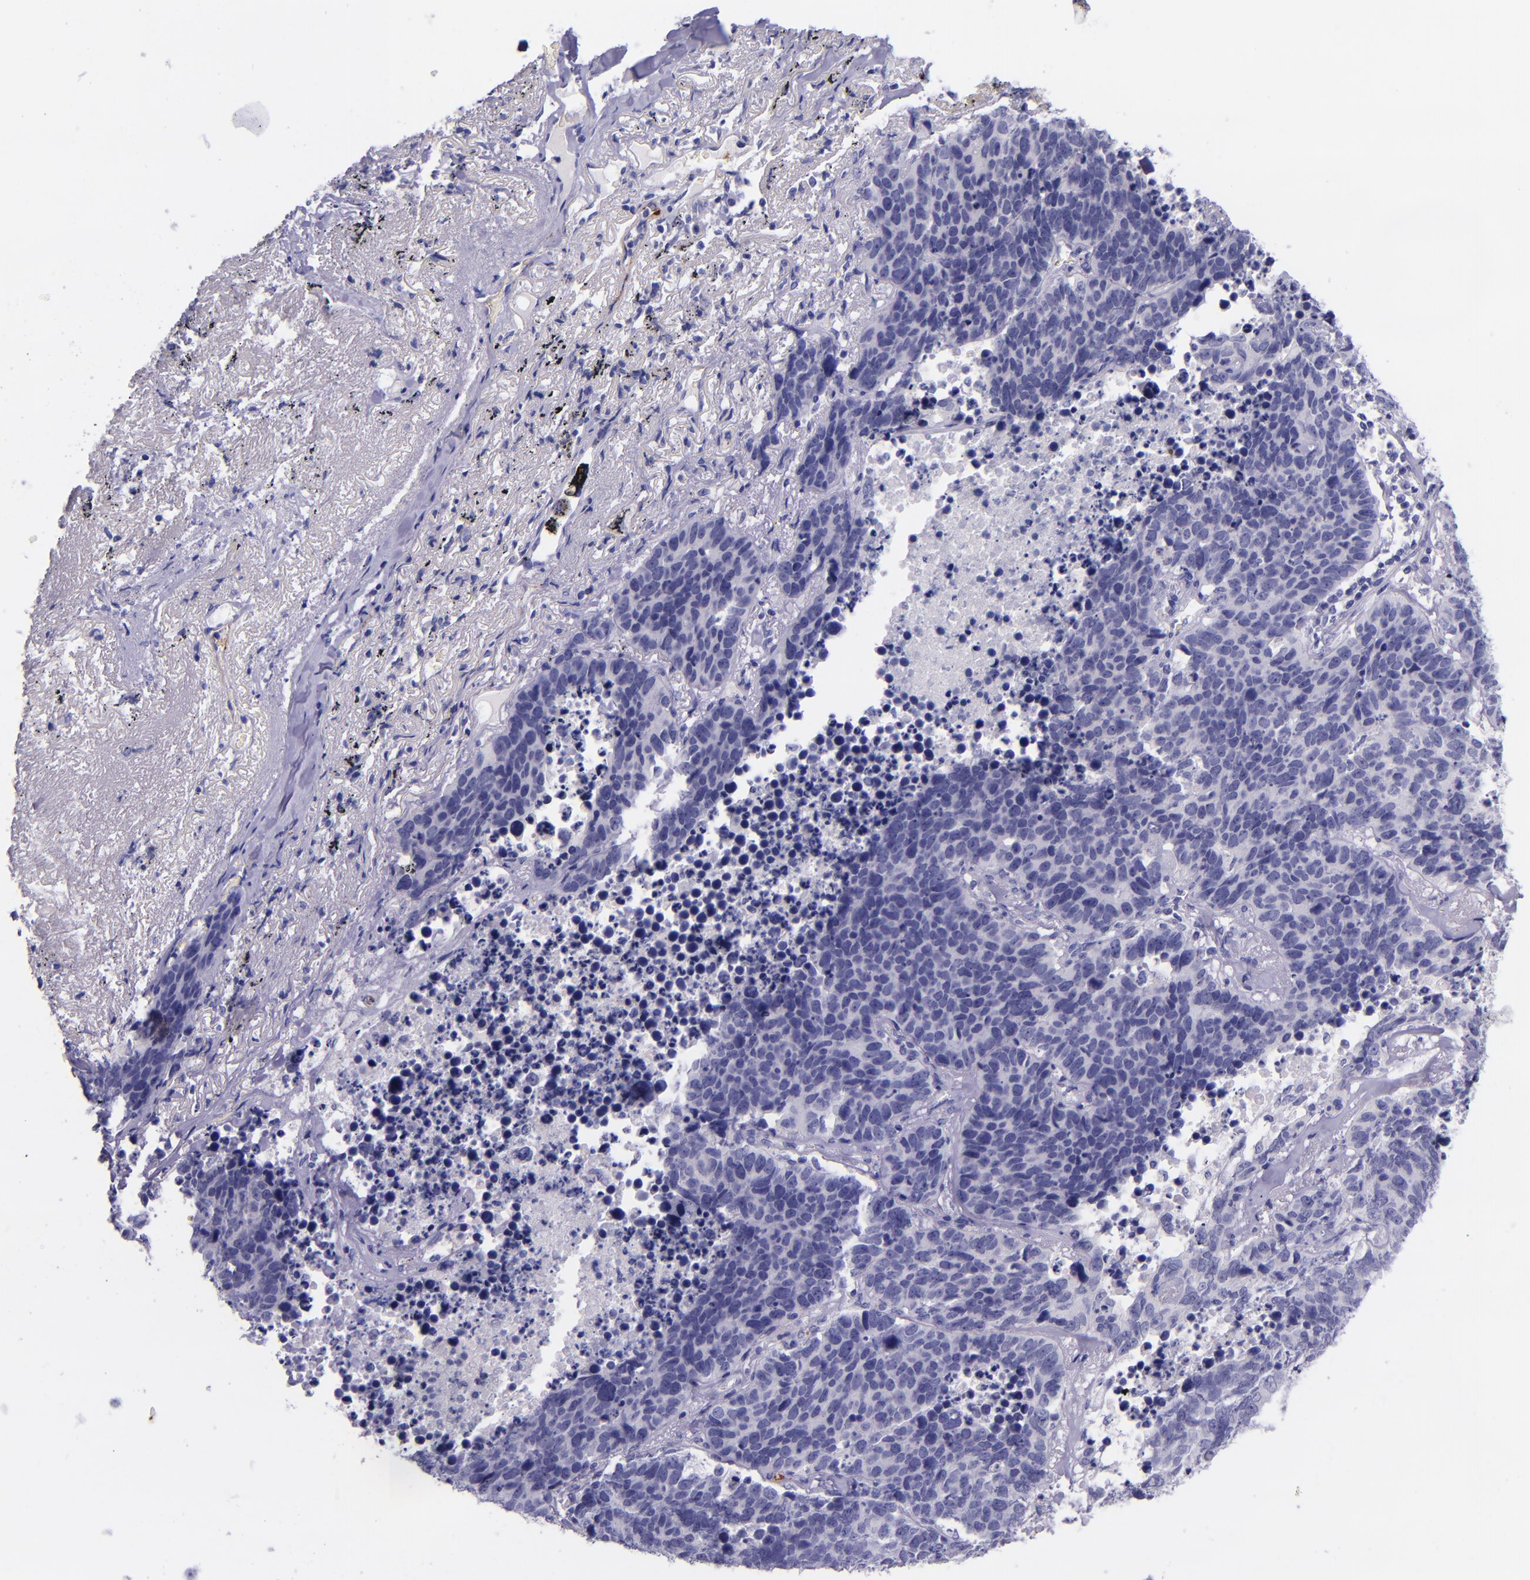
{"staining": {"intensity": "negative", "quantity": "none", "location": "none"}, "tissue": "lung cancer", "cell_type": "Tumor cells", "image_type": "cancer", "snomed": [{"axis": "morphology", "description": "Carcinoid, malignant, NOS"}, {"axis": "topography", "description": "Lung"}], "caption": "Lung carcinoid (malignant) stained for a protein using immunohistochemistry (IHC) demonstrates no positivity tumor cells.", "gene": "SELE", "patient": {"sex": "male", "age": 60}}